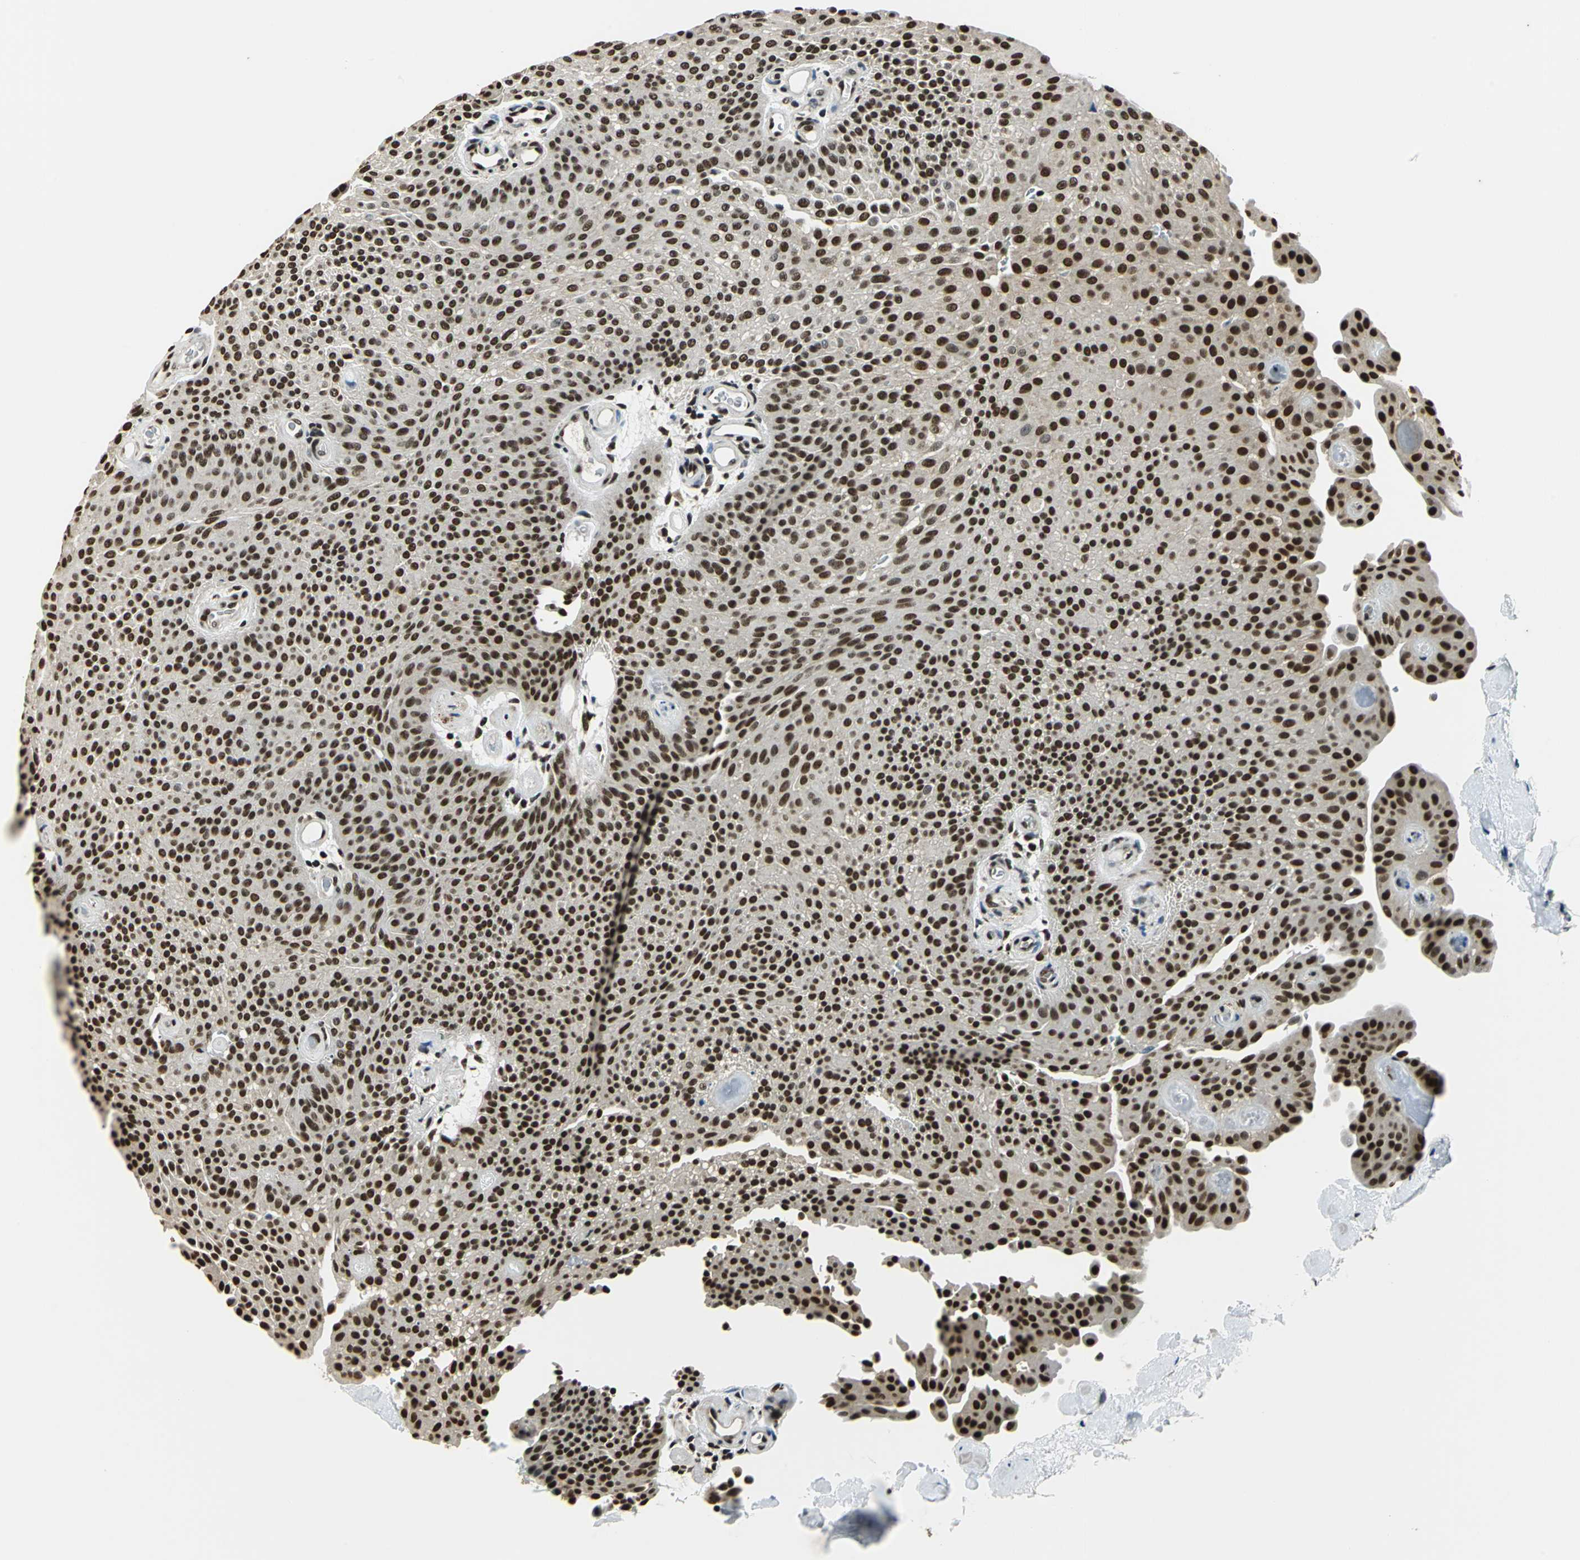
{"staining": {"intensity": "strong", "quantity": ">75%", "location": "nuclear"}, "tissue": "urothelial cancer", "cell_type": "Tumor cells", "image_type": "cancer", "snomed": [{"axis": "morphology", "description": "Urothelial carcinoma, Low grade"}, {"axis": "topography", "description": "Urinary bladder"}], "caption": "Urothelial cancer tissue shows strong nuclear expression in approximately >75% of tumor cells", "gene": "RBM14", "patient": {"sex": "female", "age": 60}}